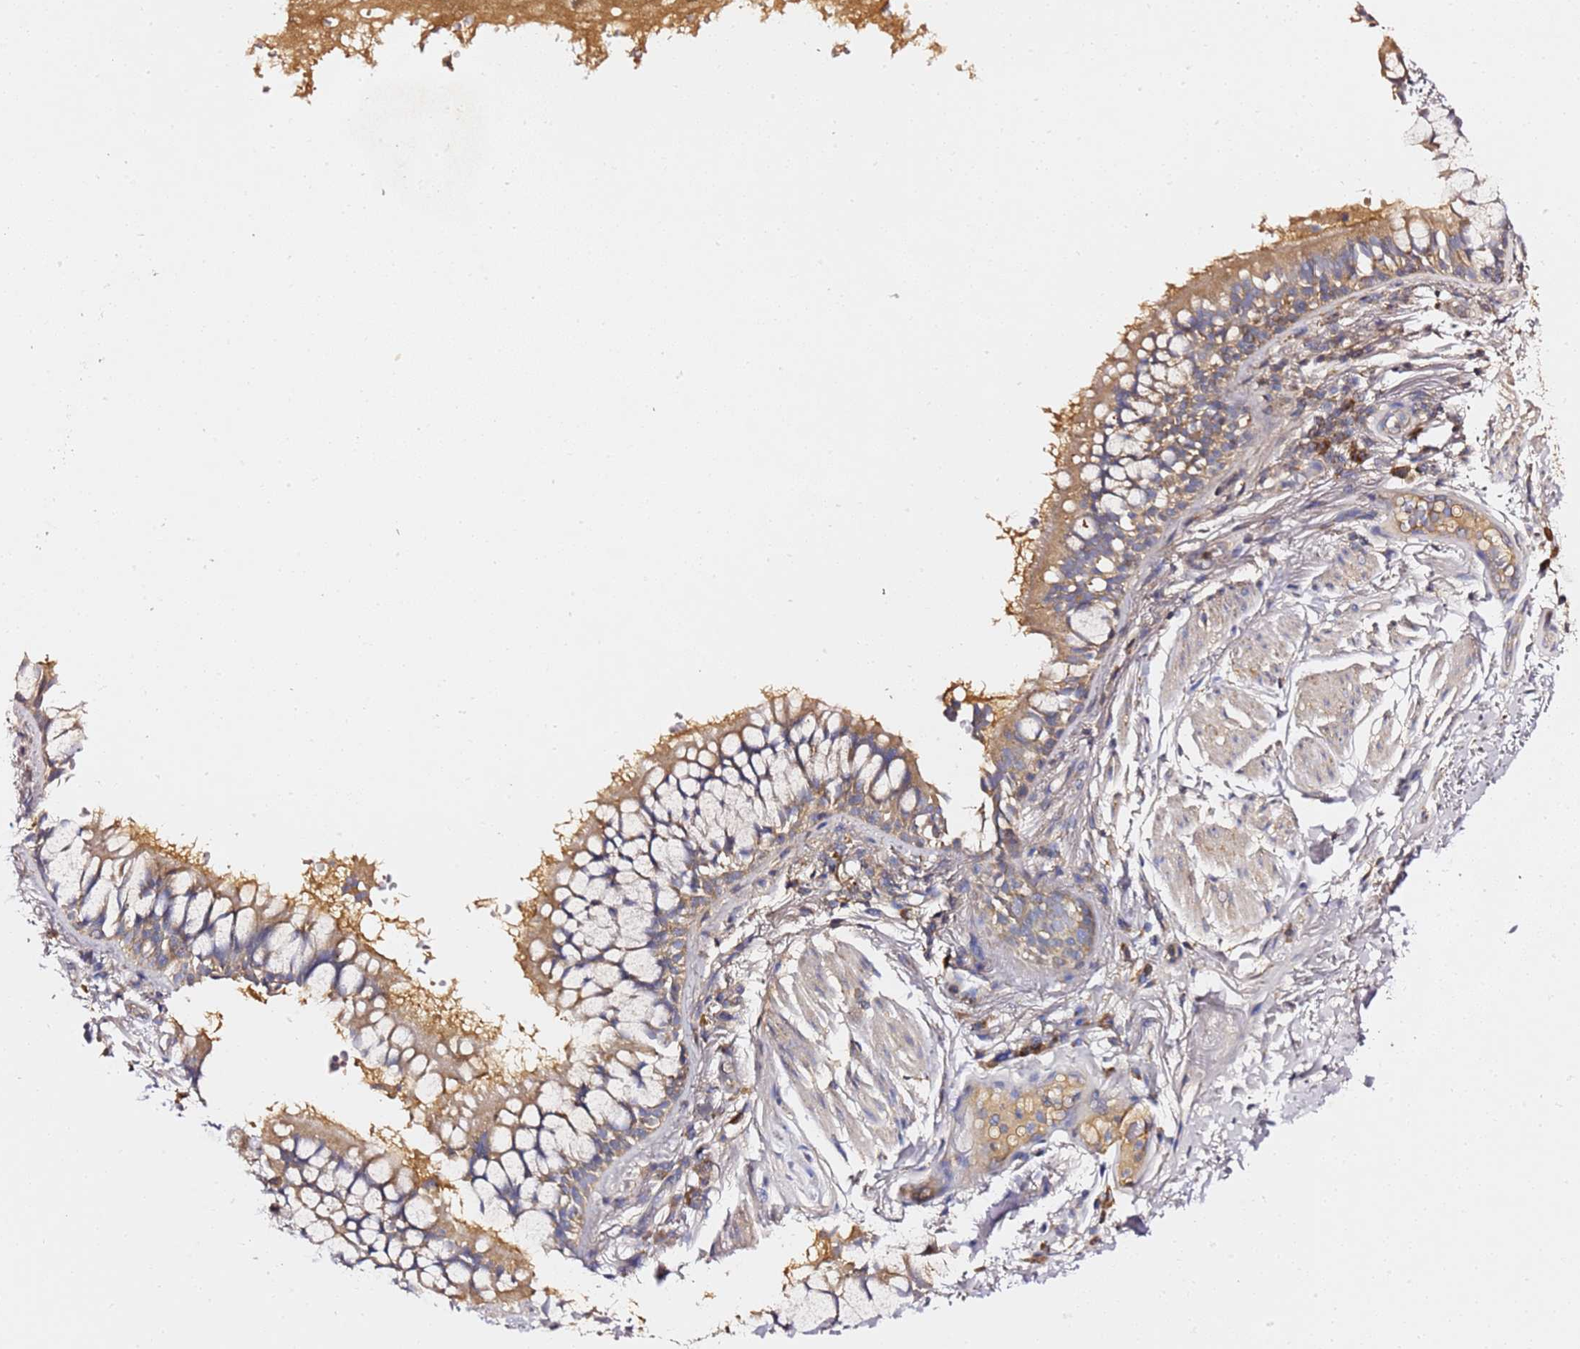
{"staining": {"intensity": "moderate", "quantity": "25%-75%", "location": "cytoplasmic/membranous"}, "tissue": "bronchus", "cell_type": "Respiratory epithelial cells", "image_type": "normal", "snomed": [{"axis": "morphology", "description": "Normal tissue, NOS"}, {"axis": "topography", "description": "Bronchus"}], "caption": "Respiratory epithelial cells show medium levels of moderate cytoplasmic/membranous staining in approximately 25%-75% of cells in normal bronchus.", "gene": "C19orf12", "patient": {"sex": "male", "age": 70}}